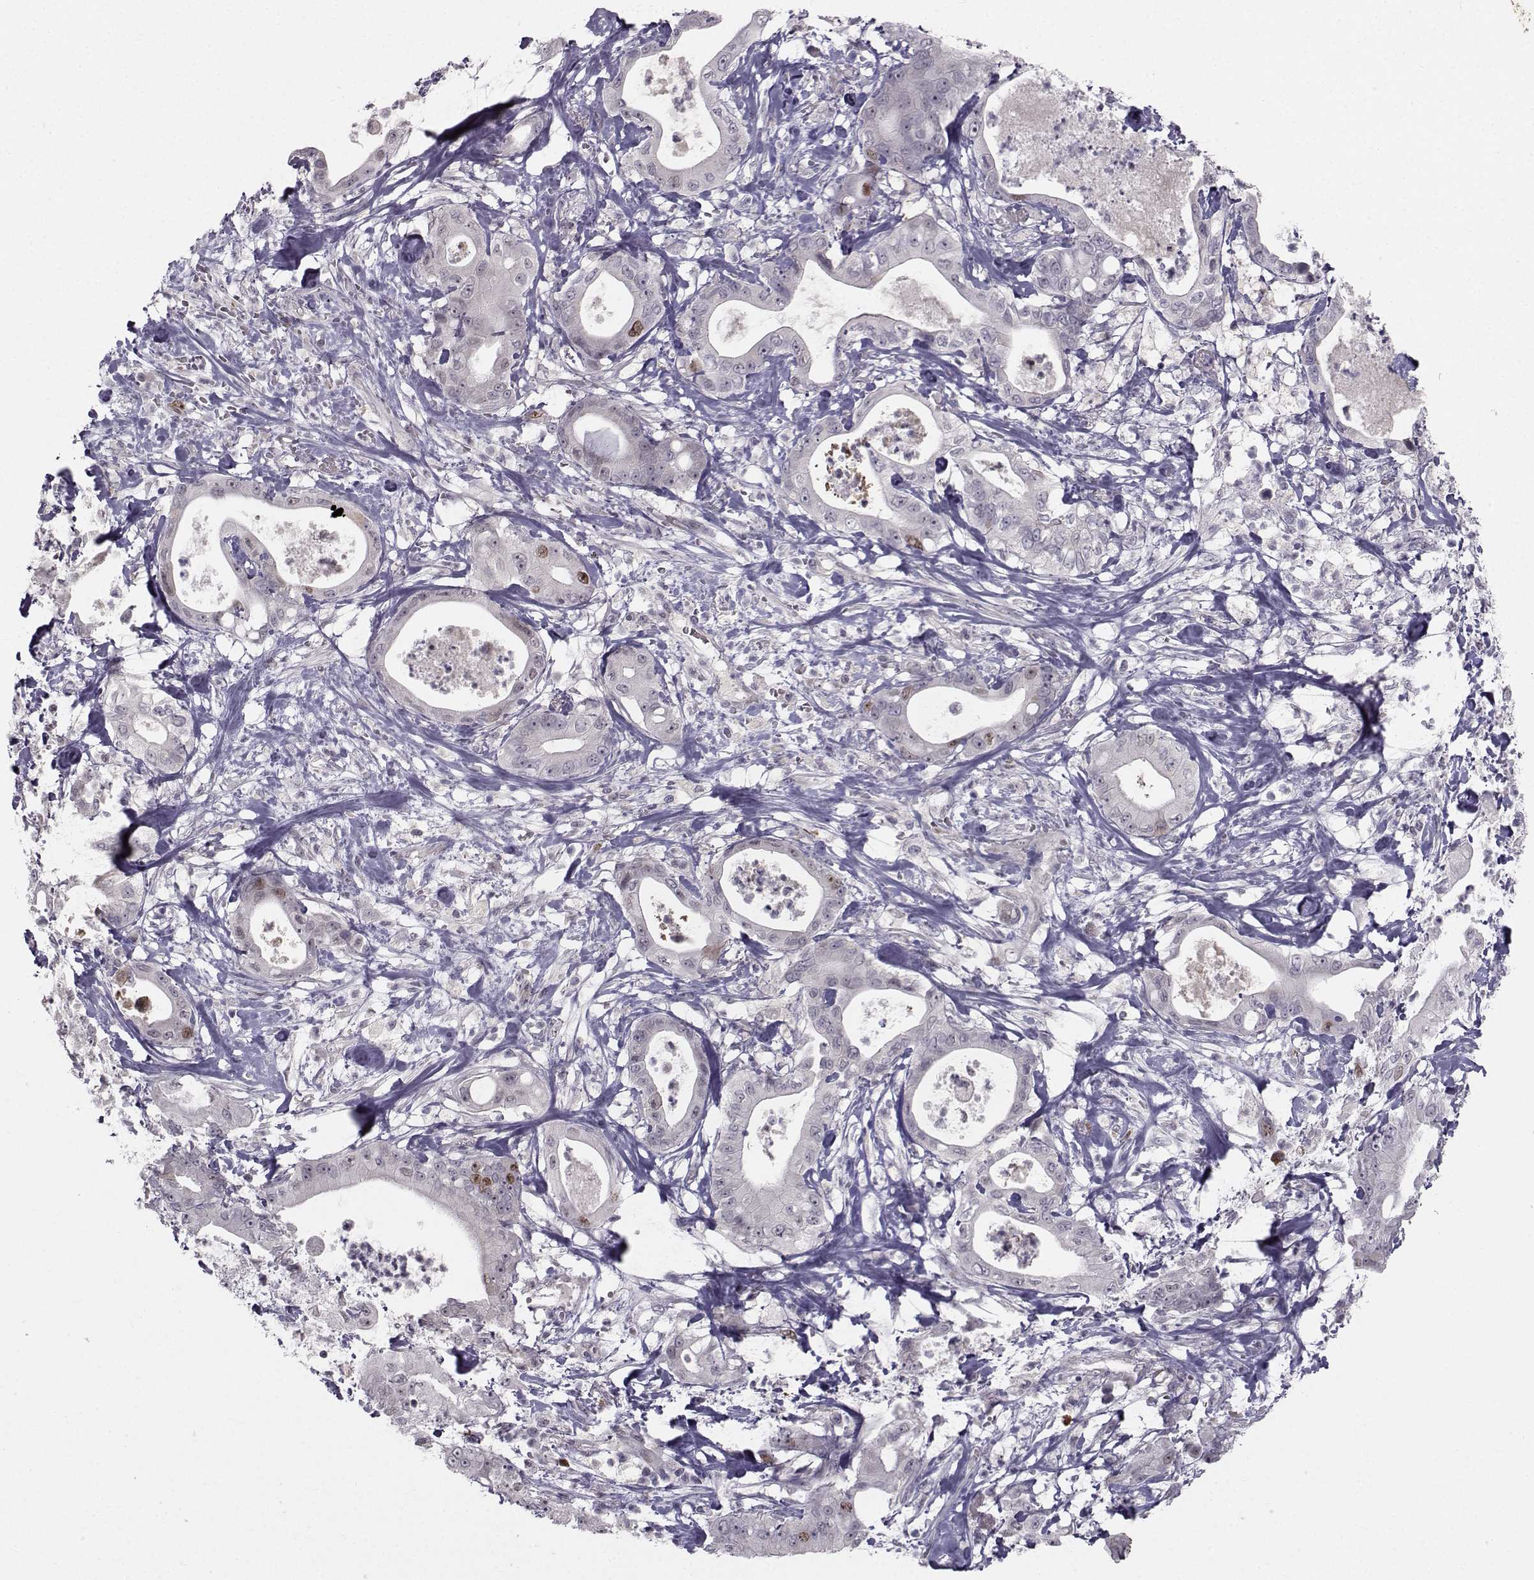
{"staining": {"intensity": "moderate", "quantity": "<25%", "location": "nuclear"}, "tissue": "pancreatic cancer", "cell_type": "Tumor cells", "image_type": "cancer", "snomed": [{"axis": "morphology", "description": "Adenocarcinoma, NOS"}, {"axis": "topography", "description": "Pancreas"}], "caption": "This photomicrograph exhibits adenocarcinoma (pancreatic) stained with immunohistochemistry (IHC) to label a protein in brown. The nuclear of tumor cells show moderate positivity for the protein. Nuclei are counter-stained blue.", "gene": "LRP8", "patient": {"sex": "male", "age": 71}}